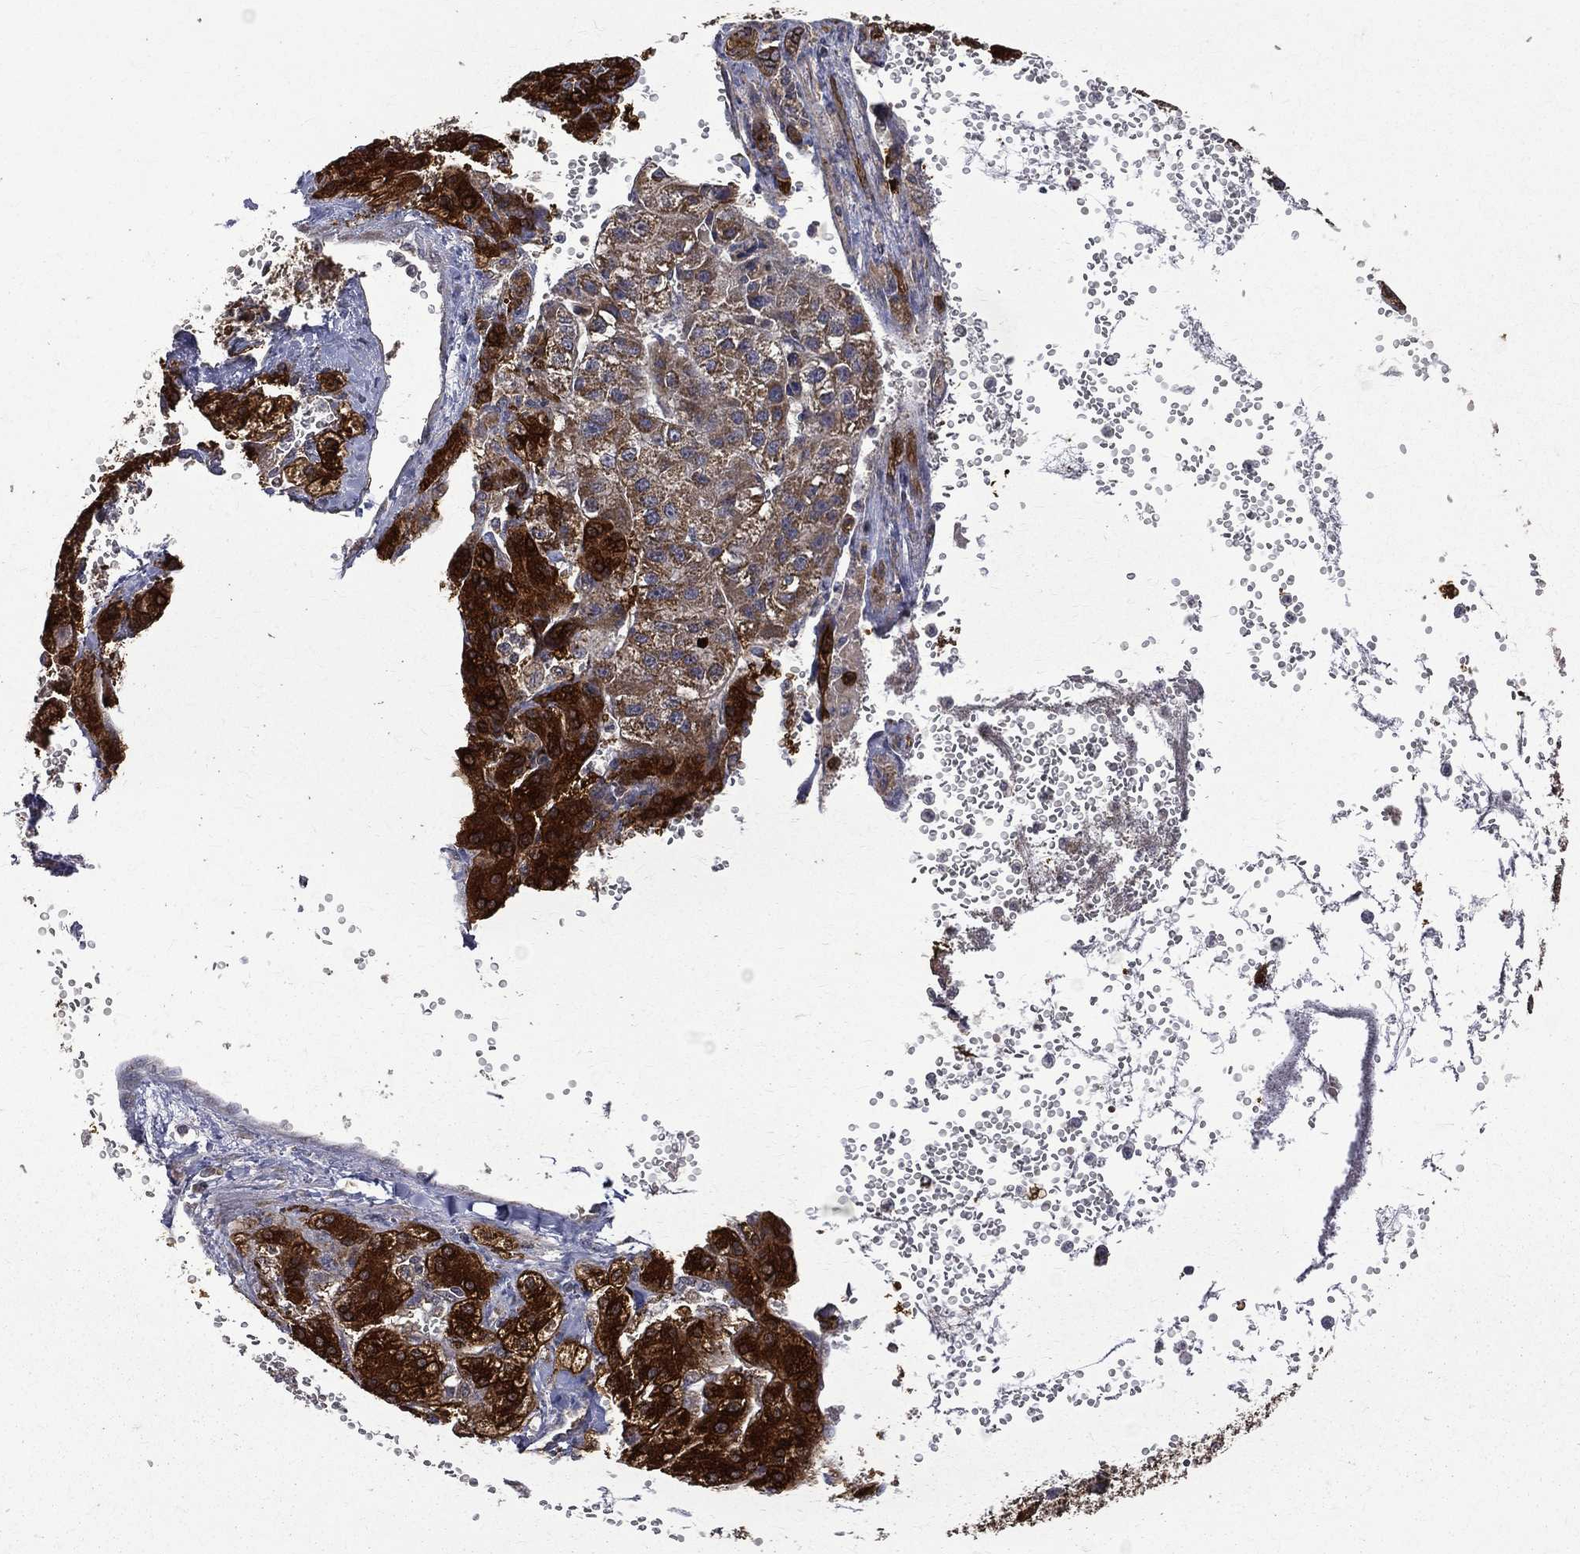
{"staining": {"intensity": "strong", "quantity": ">75%", "location": "cytoplasmic/membranous"}, "tissue": "liver cancer", "cell_type": "Tumor cells", "image_type": "cancer", "snomed": [{"axis": "morphology", "description": "Carcinoma, Hepatocellular, NOS"}, {"axis": "topography", "description": "Liver"}], "caption": "Protein staining by immunohistochemistry (IHC) displays strong cytoplasmic/membranous expression in about >75% of tumor cells in liver hepatocellular carcinoma.", "gene": "RPGR", "patient": {"sex": "female", "age": 70}}